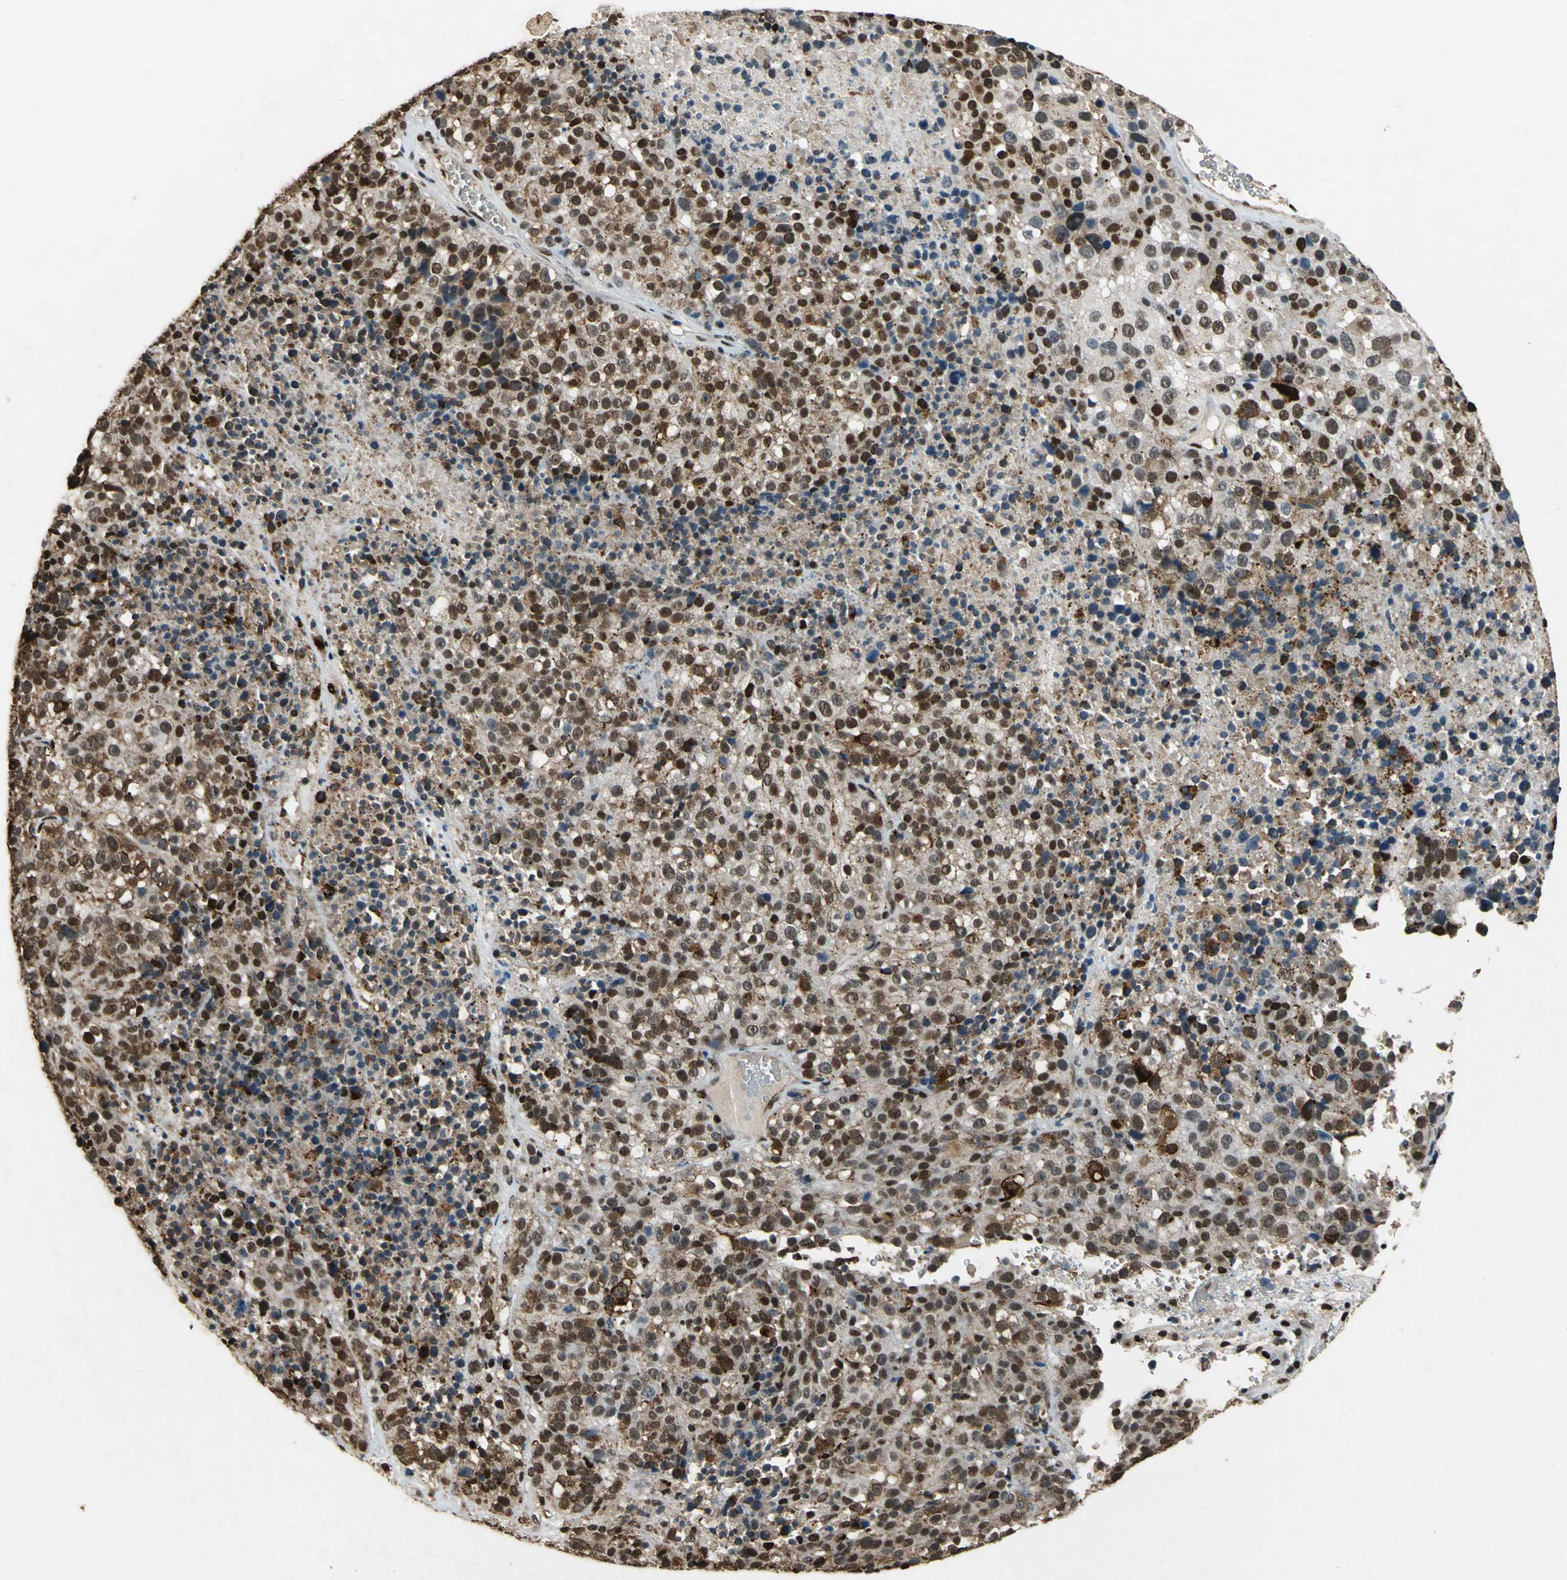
{"staining": {"intensity": "moderate", "quantity": ">75%", "location": "cytoplasmic/membranous,nuclear"}, "tissue": "melanoma", "cell_type": "Tumor cells", "image_type": "cancer", "snomed": [{"axis": "morphology", "description": "Malignant melanoma, Metastatic site"}, {"axis": "topography", "description": "Cerebral cortex"}], "caption": "Immunohistochemical staining of malignant melanoma (metastatic site) exhibits medium levels of moderate cytoplasmic/membranous and nuclear protein staining in approximately >75% of tumor cells.", "gene": "ANP32A", "patient": {"sex": "female", "age": 52}}